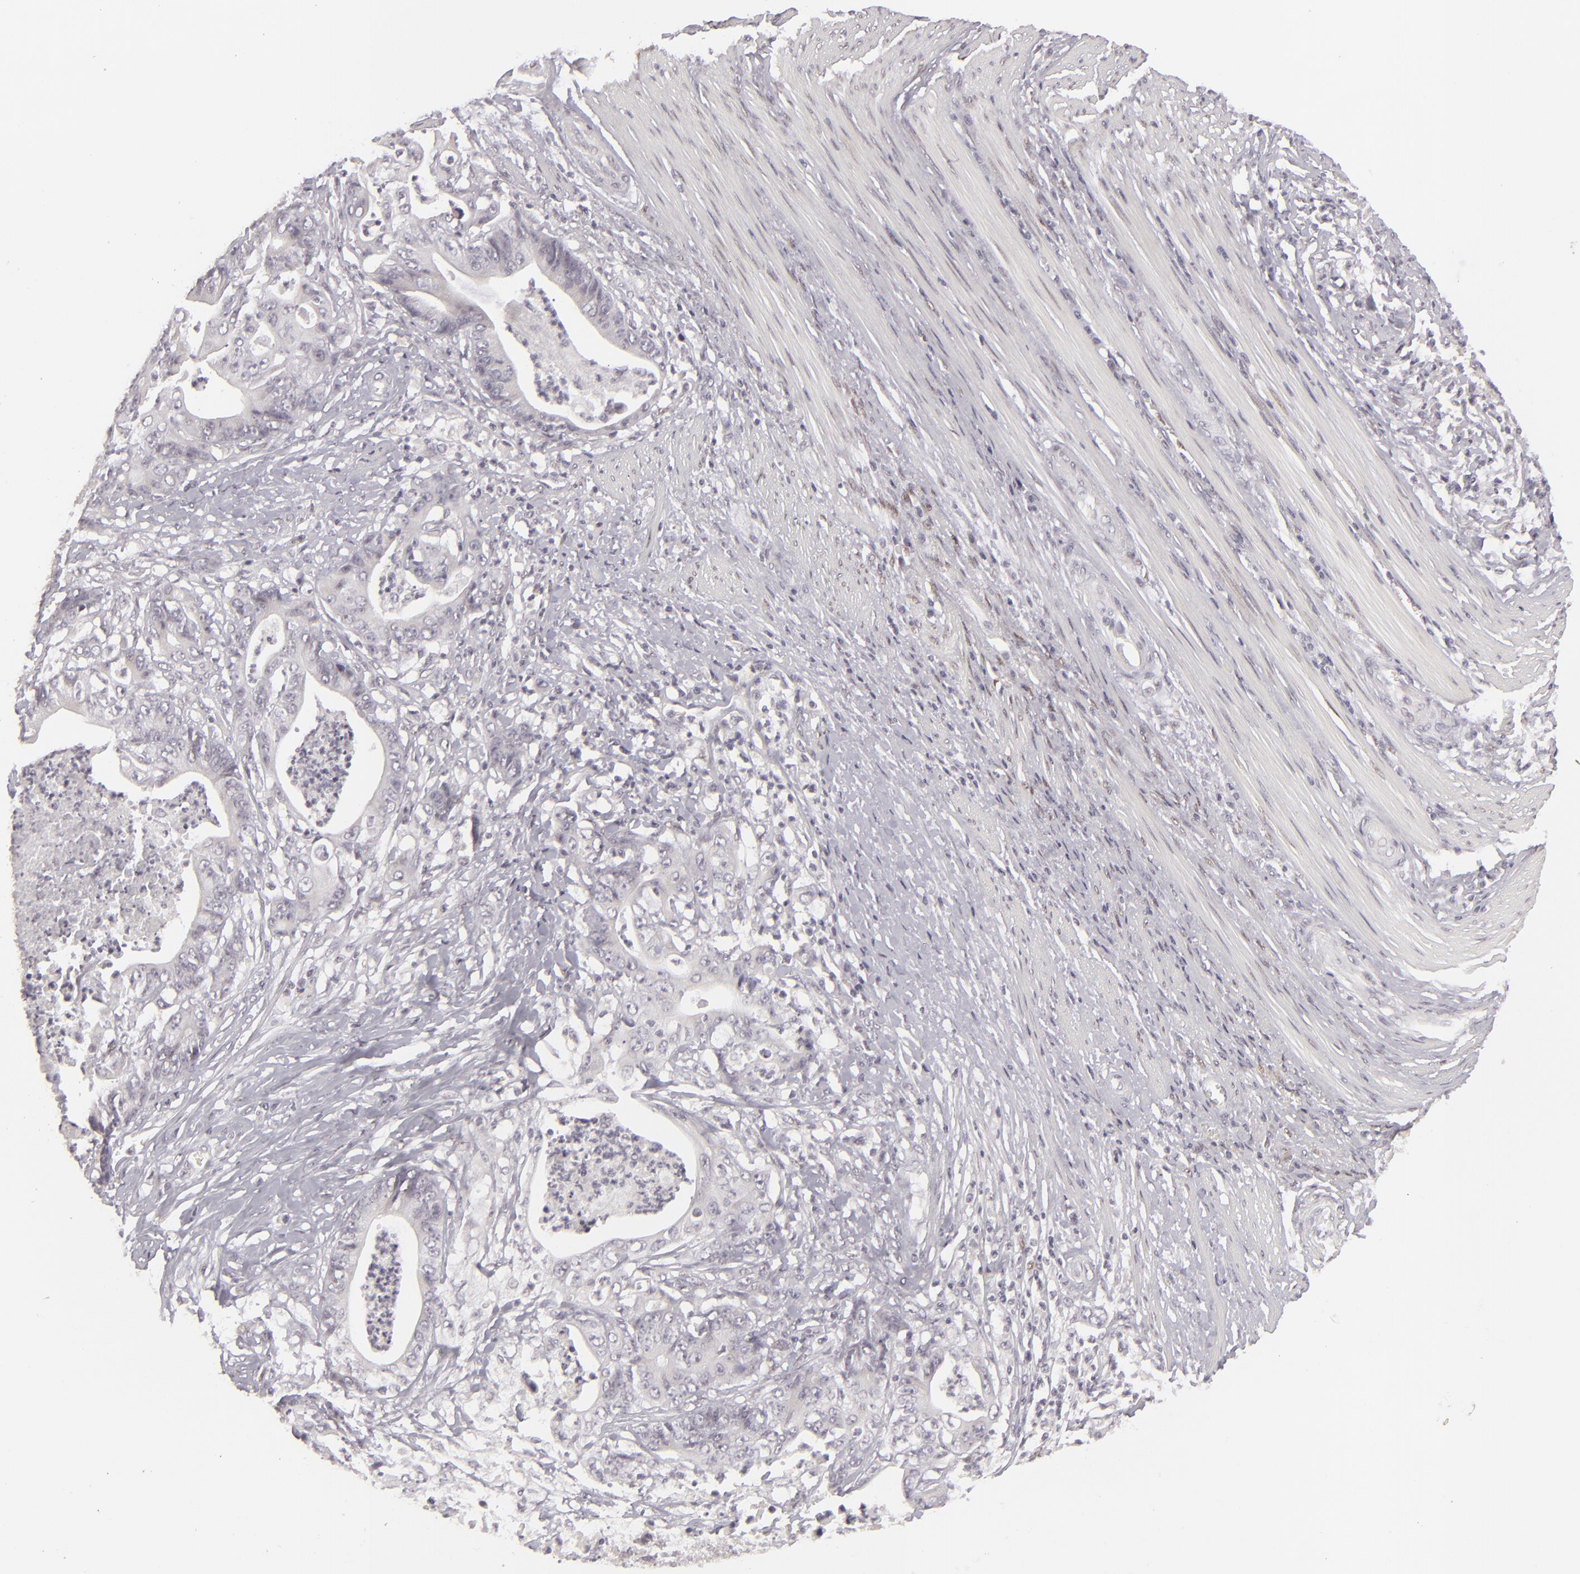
{"staining": {"intensity": "negative", "quantity": "none", "location": "none"}, "tissue": "stomach cancer", "cell_type": "Tumor cells", "image_type": "cancer", "snomed": [{"axis": "morphology", "description": "Adenocarcinoma, NOS"}, {"axis": "topography", "description": "Stomach, lower"}], "caption": "High magnification brightfield microscopy of adenocarcinoma (stomach) stained with DAB (brown) and counterstained with hematoxylin (blue): tumor cells show no significant expression.", "gene": "SIX1", "patient": {"sex": "female", "age": 86}}